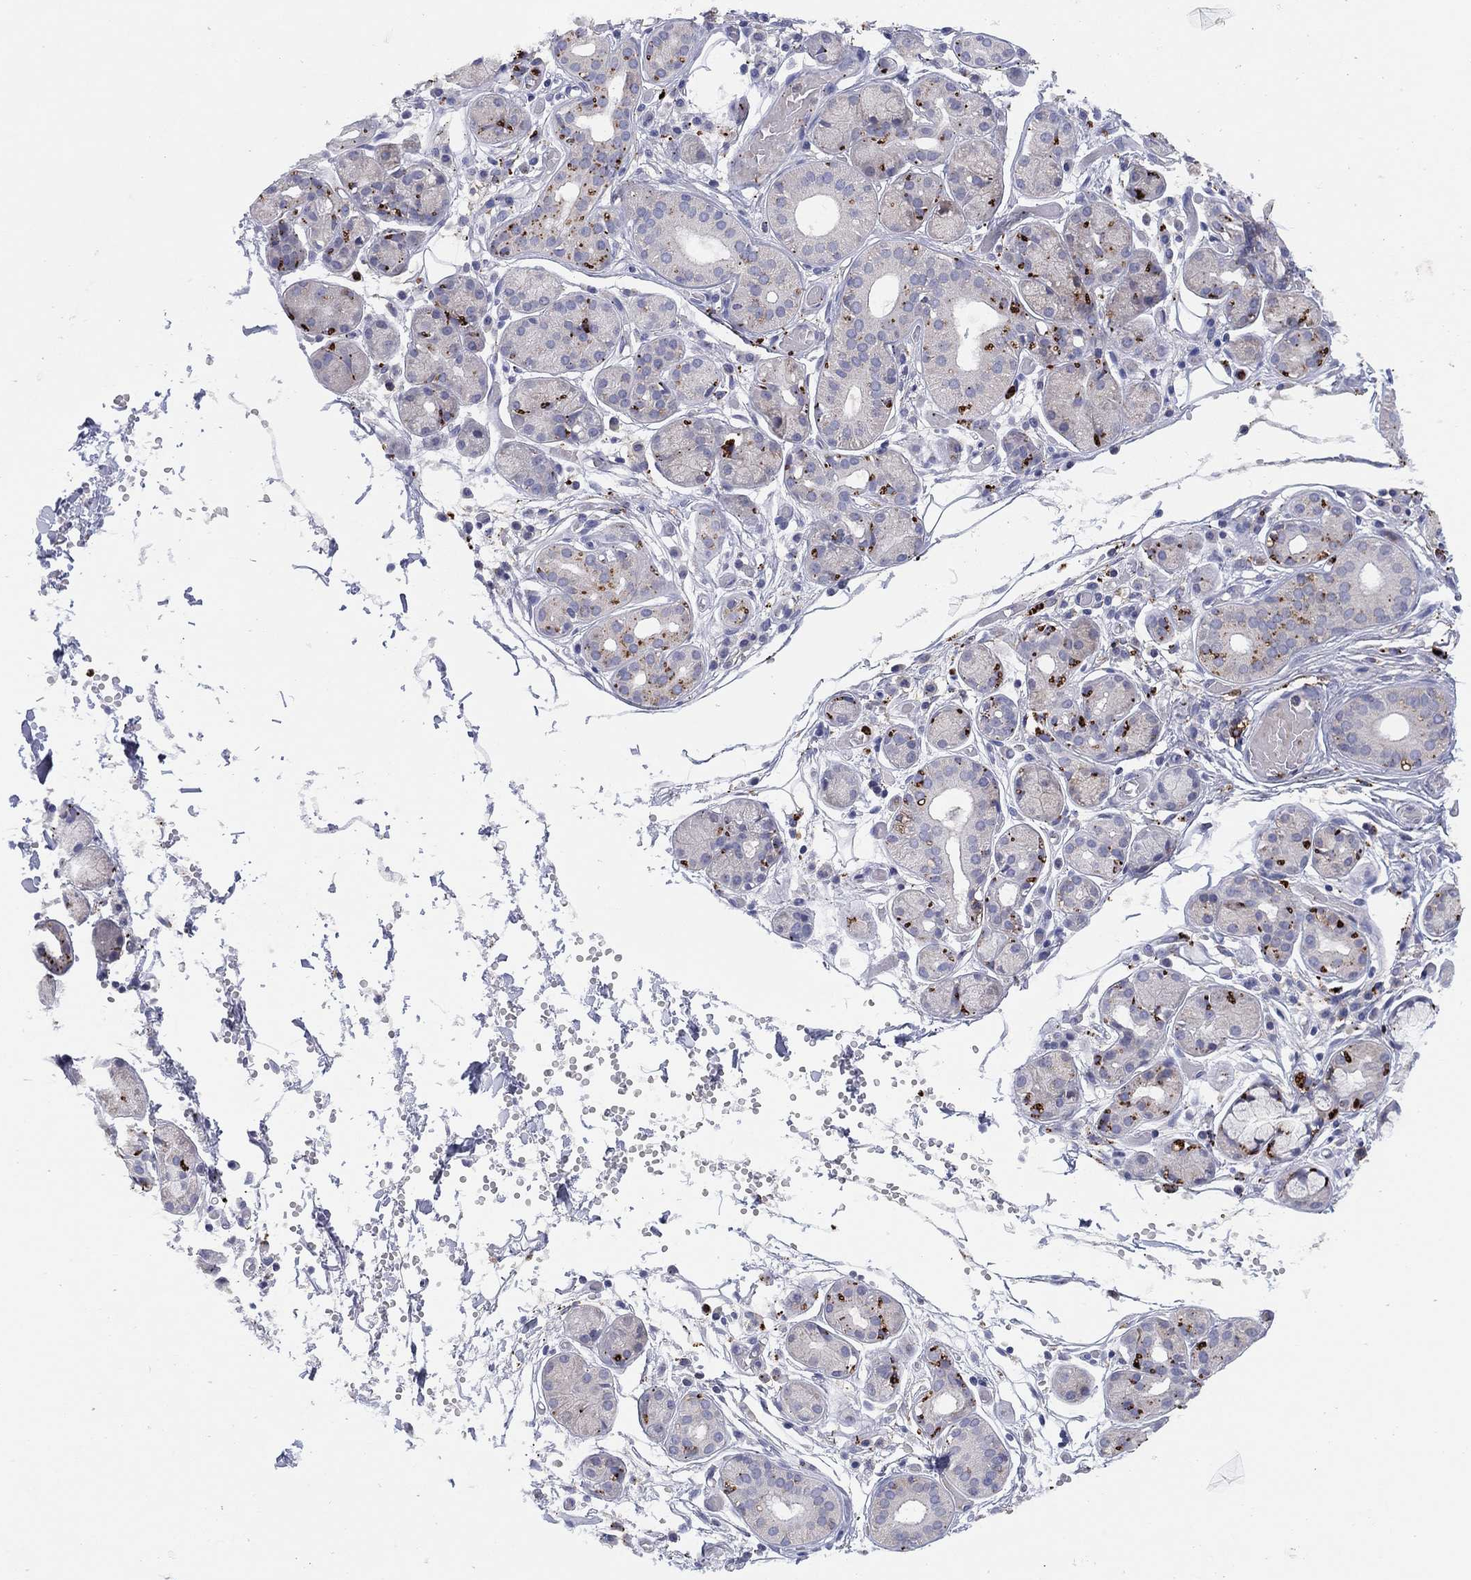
{"staining": {"intensity": "negative", "quantity": "none", "location": "none"}, "tissue": "salivary gland", "cell_type": "Glandular cells", "image_type": "normal", "snomed": [{"axis": "morphology", "description": "Normal tissue, NOS"}, {"axis": "topography", "description": "Salivary gland"}, {"axis": "topography", "description": "Peripheral nerve tissue"}], "caption": "A high-resolution micrograph shows IHC staining of benign salivary gland, which demonstrates no significant staining in glandular cells.", "gene": "PLAC8", "patient": {"sex": "male", "age": 71}}